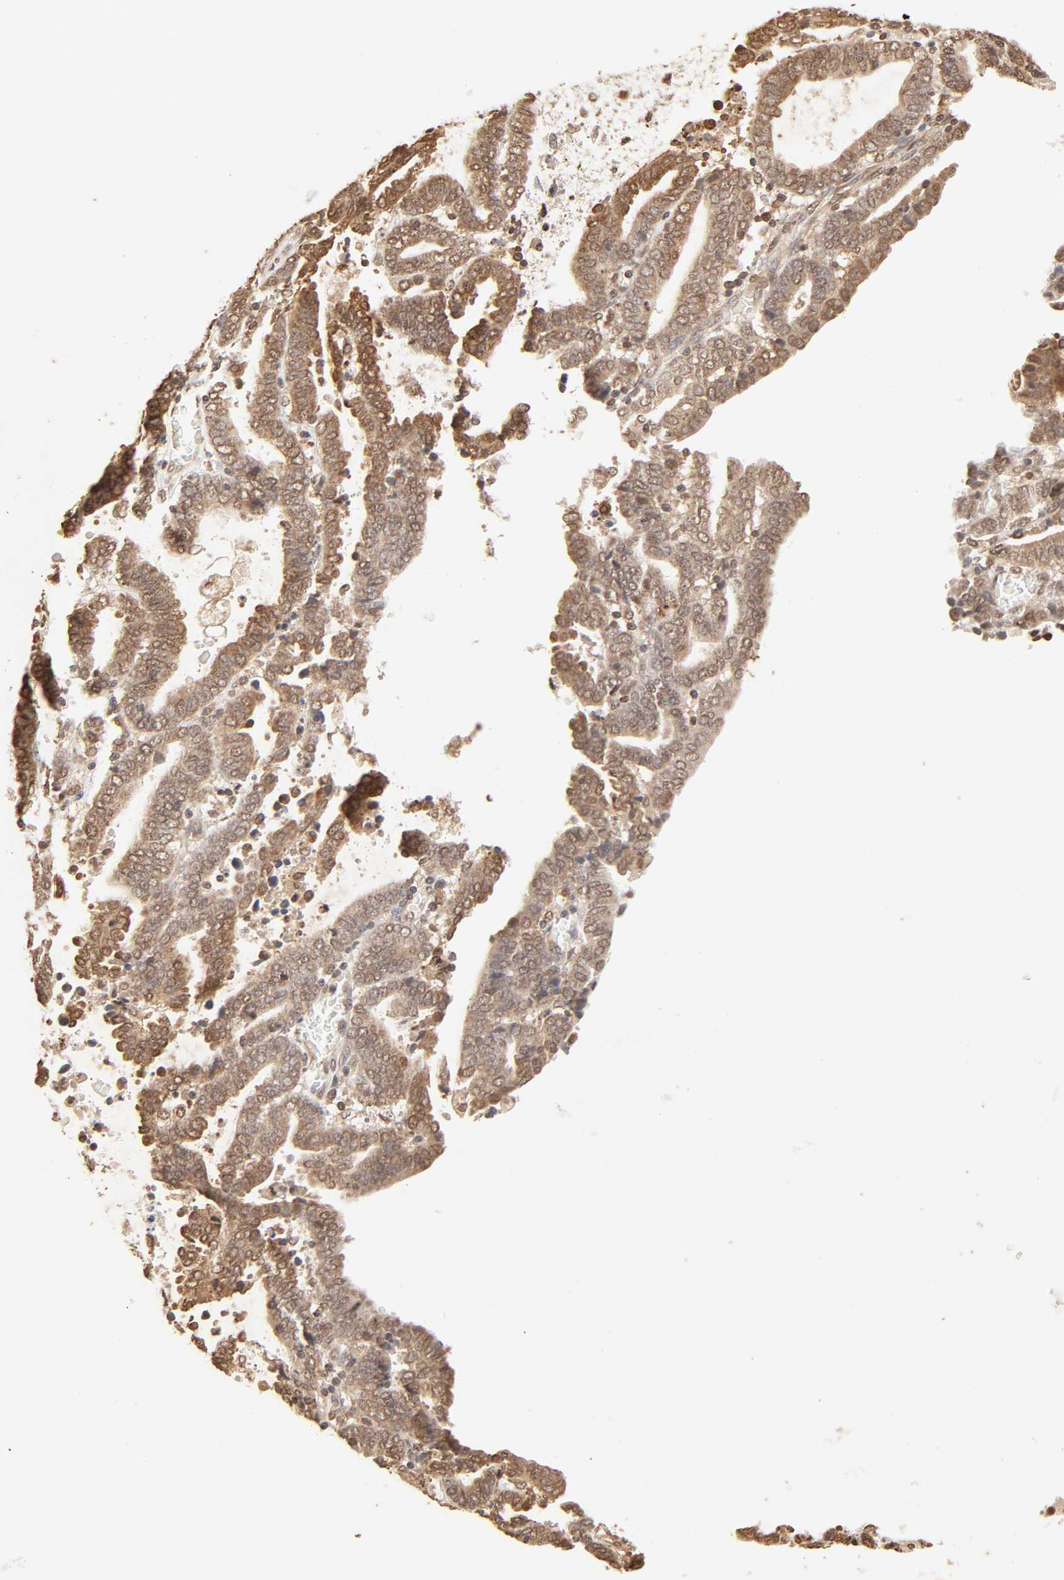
{"staining": {"intensity": "strong", "quantity": ">75%", "location": "cytoplasmic/membranous,nuclear"}, "tissue": "endometrial cancer", "cell_type": "Tumor cells", "image_type": "cancer", "snomed": [{"axis": "morphology", "description": "Adenocarcinoma, NOS"}, {"axis": "topography", "description": "Uterus"}], "caption": "Immunohistochemical staining of endometrial cancer (adenocarcinoma) displays strong cytoplasmic/membranous and nuclear protein expression in approximately >75% of tumor cells. The staining was performed using DAB to visualize the protein expression in brown, while the nuclei were stained in blue with hematoxylin (Magnification: 20x).", "gene": "TBL1X", "patient": {"sex": "female", "age": 83}}